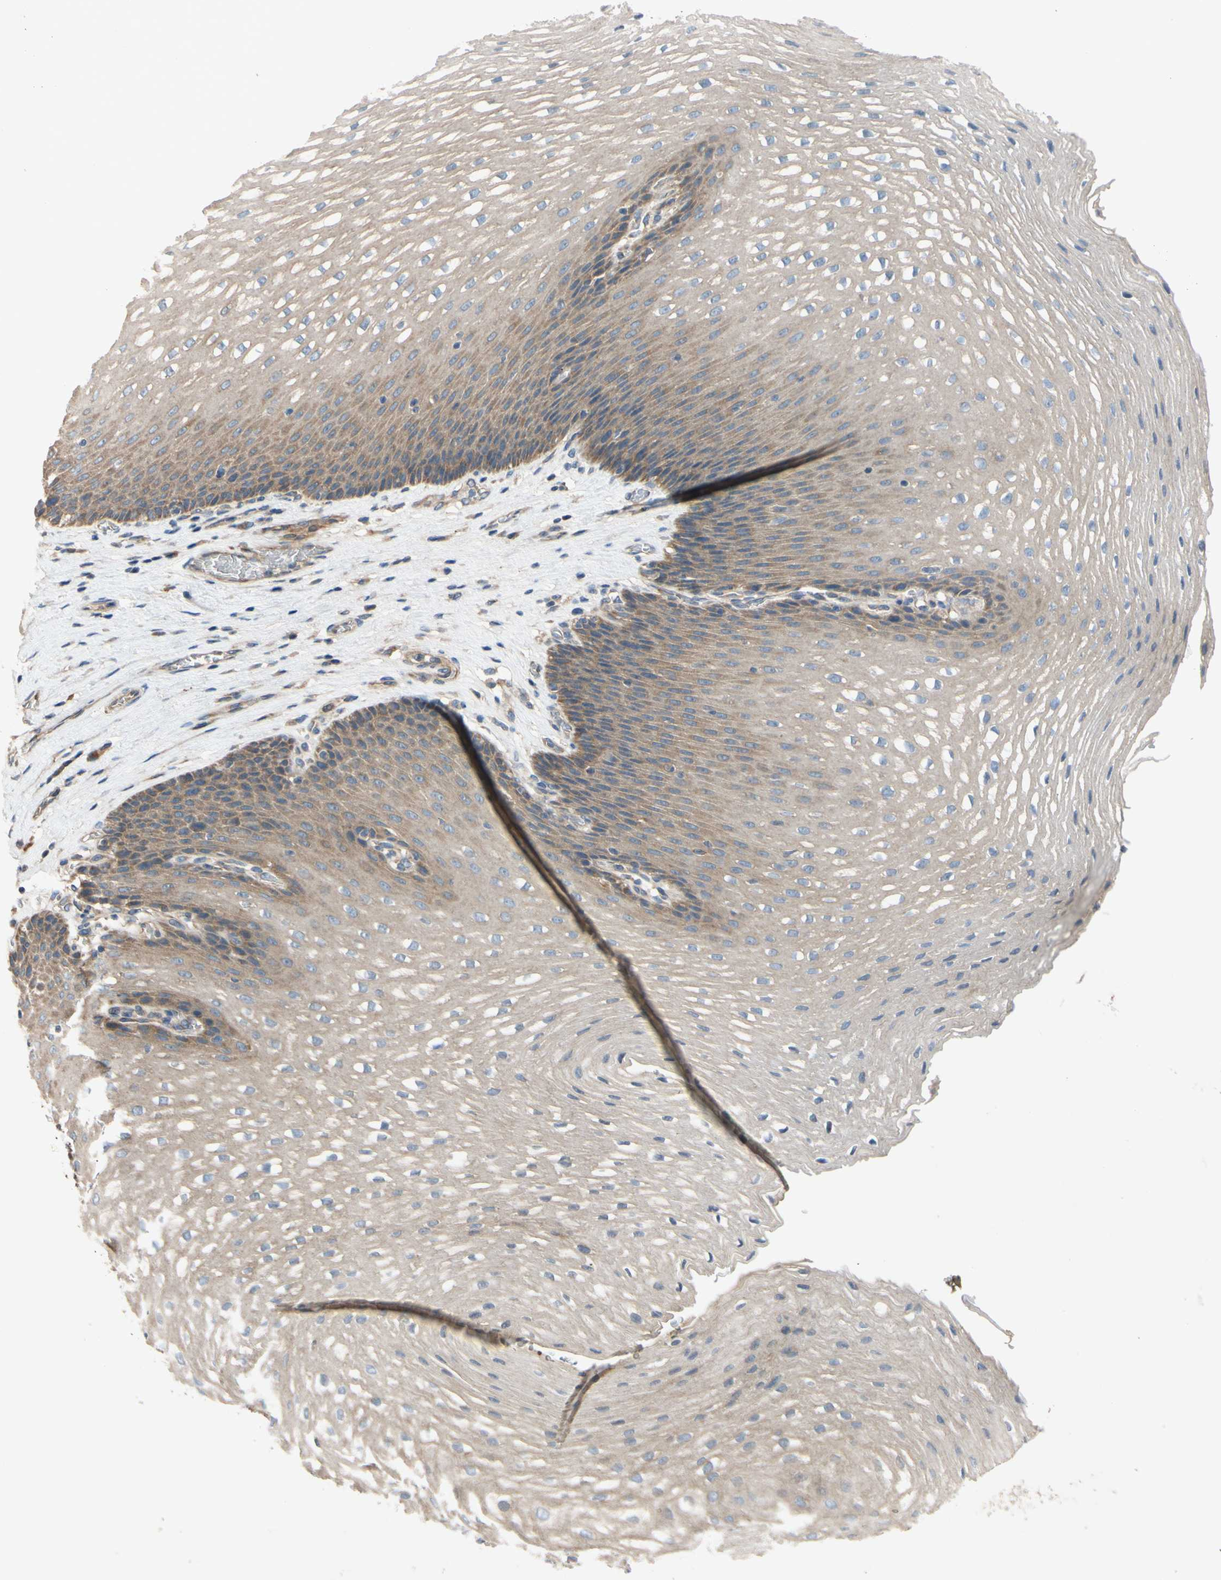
{"staining": {"intensity": "moderate", "quantity": ">75%", "location": "cytoplasmic/membranous"}, "tissue": "esophagus", "cell_type": "Squamous epithelial cells", "image_type": "normal", "snomed": [{"axis": "morphology", "description": "Normal tissue, NOS"}, {"axis": "topography", "description": "Esophagus"}], "caption": "Immunohistochemistry micrograph of unremarkable human esophagus stained for a protein (brown), which exhibits medium levels of moderate cytoplasmic/membranous staining in approximately >75% of squamous epithelial cells.", "gene": "MBTPS2", "patient": {"sex": "male", "age": 48}}